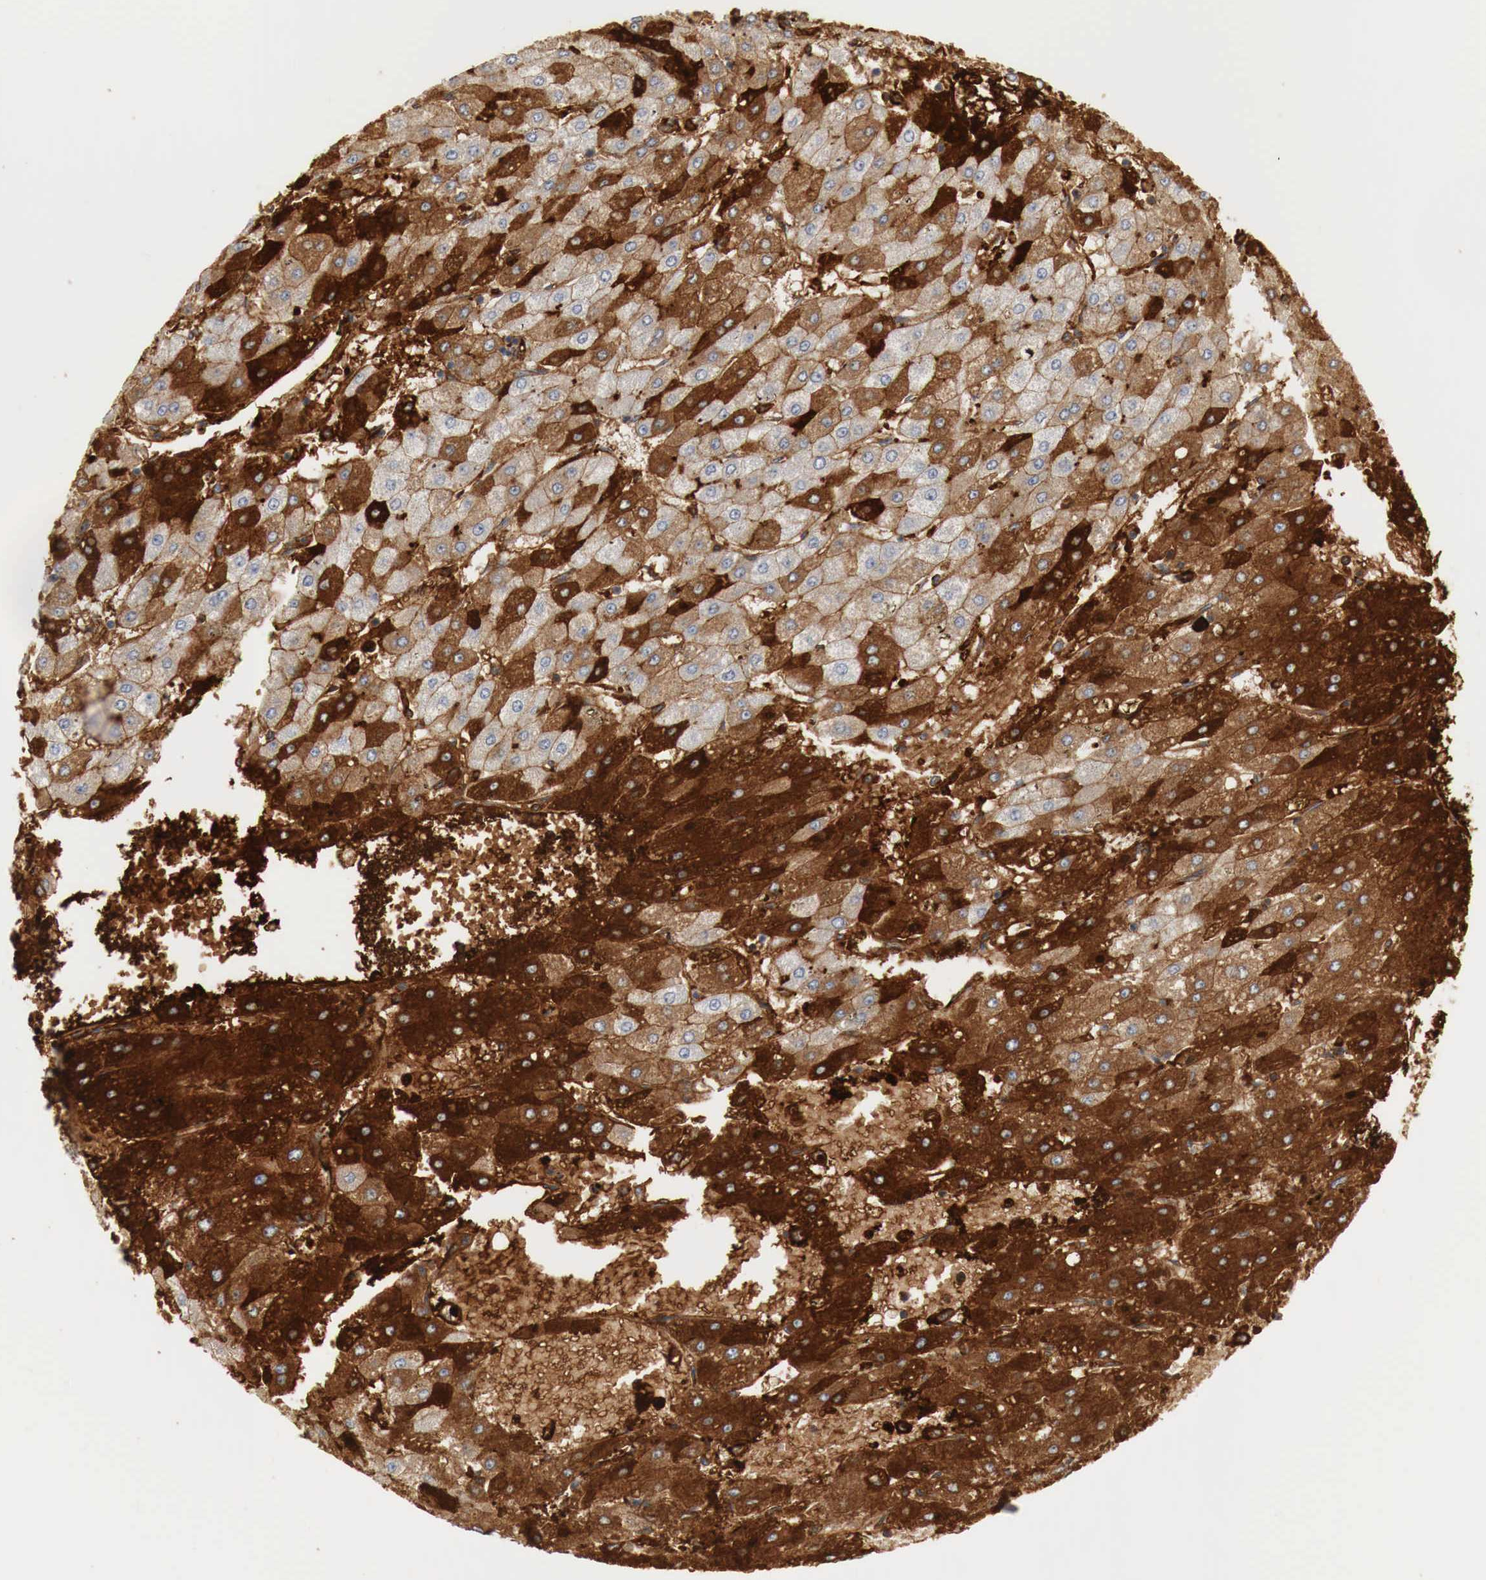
{"staining": {"intensity": "strong", "quantity": ">75%", "location": "cytoplasmic/membranous"}, "tissue": "liver cancer", "cell_type": "Tumor cells", "image_type": "cancer", "snomed": [{"axis": "morphology", "description": "Carcinoma, Hepatocellular, NOS"}, {"axis": "topography", "description": "Liver"}], "caption": "An image showing strong cytoplasmic/membranous expression in approximately >75% of tumor cells in liver cancer, as visualized by brown immunohistochemical staining.", "gene": "IGLC3", "patient": {"sex": "female", "age": 52}}